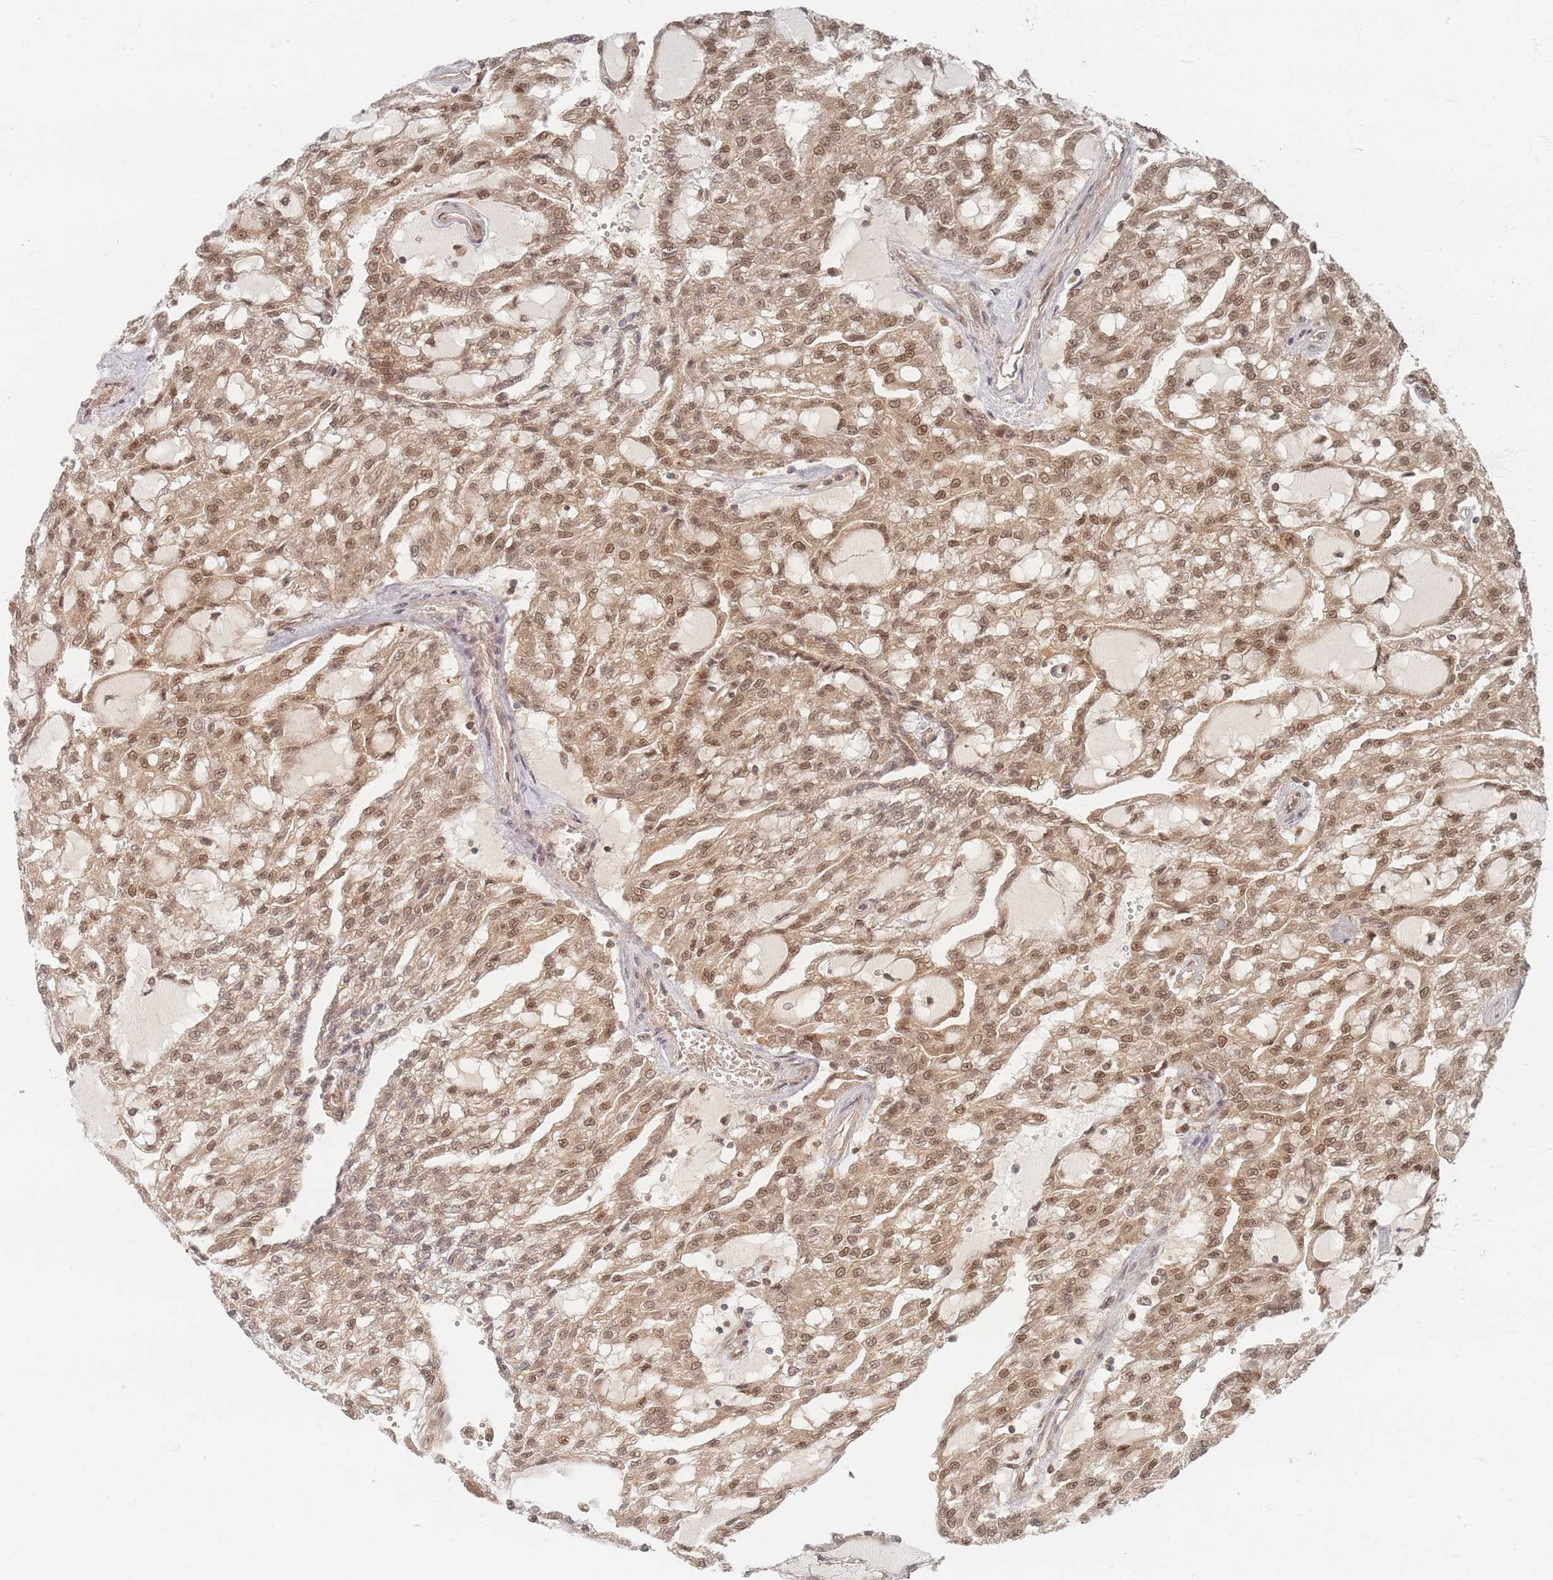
{"staining": {"intensity": "moderate", "quantity": ">75%", "location": "cytoplasmic/membranous,nuclear"}, "tissue": "renal cancer", "cell_type": "Tumor cells", "image_type": "cancer", "snomed": [{"axis": "morphology", "description": "Adenocarcinoma, NOS"}, {"axis": "topography", "description": "Kidney"}], "caption": "This image exhibits IHC staining of renal cancer, with medium moderate cytoplasmic/membranous and nuclear staining in approximately >75% of tumor cells.", "gene": "PSMD9", "patient": {"sex": "male", "age": 63}}